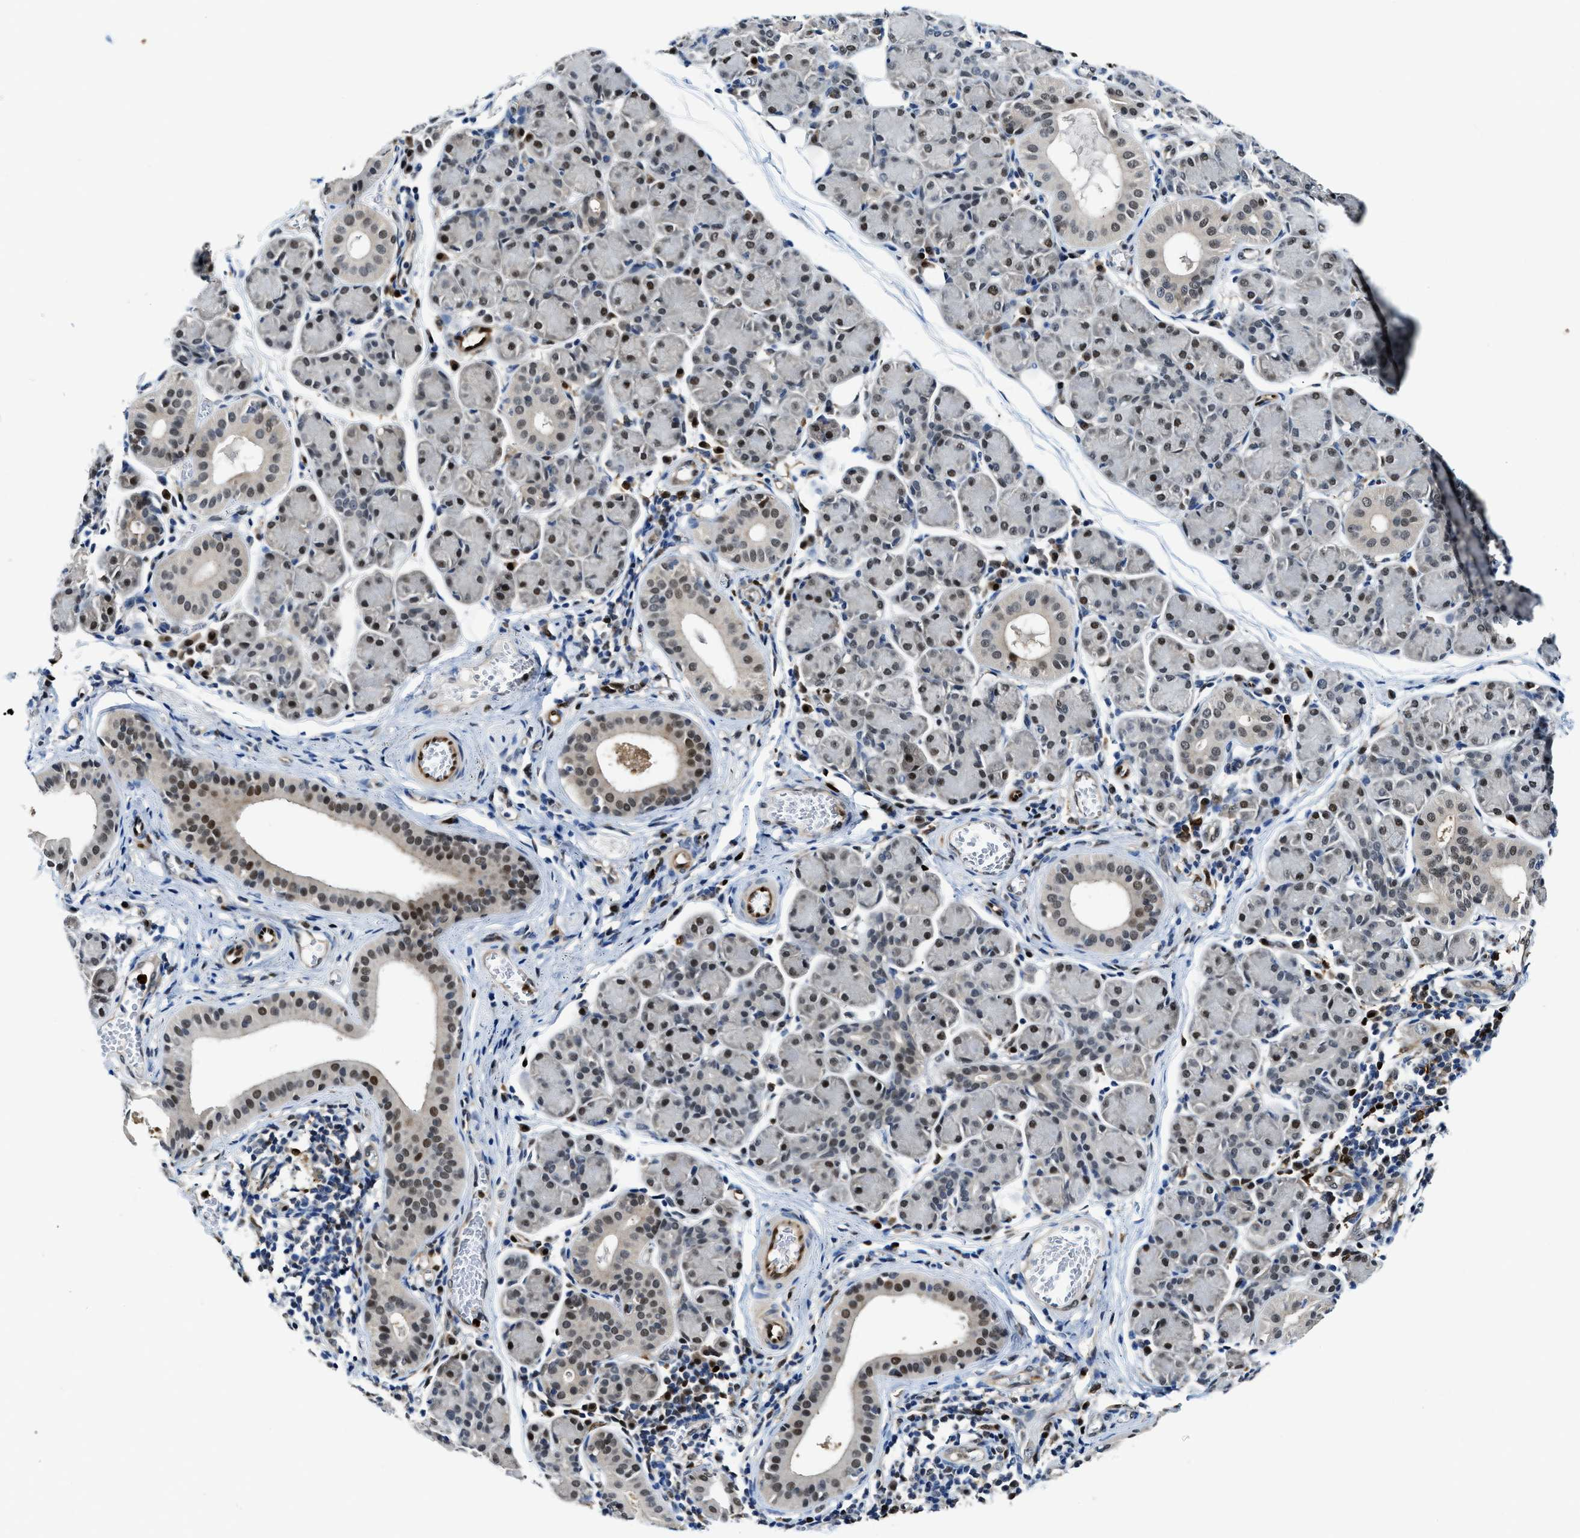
{"staining": {"intensity": "strong", "quantity": ">75%", "location": "nuclear"}, "tissue": "salivary gland", "cell_type": "Glandular cells", "image_type": "normal", "snomed": [{"axis": "morphology", "description": "Normal tissue, NOS"}, {"axis": "morphology", "description": "Inflammation, NOS"}, {"axis": "topography", "description": "Lymph node"}, {"axis": "topography", "description": "Salivary gland"}], "caption": "Protein analysis of benign salivary gland exhibits strong nuclear positivity in about >75% of glandular cells.", "gene": "LTA4H", "patient": {"sex": "male", "age": 3}}